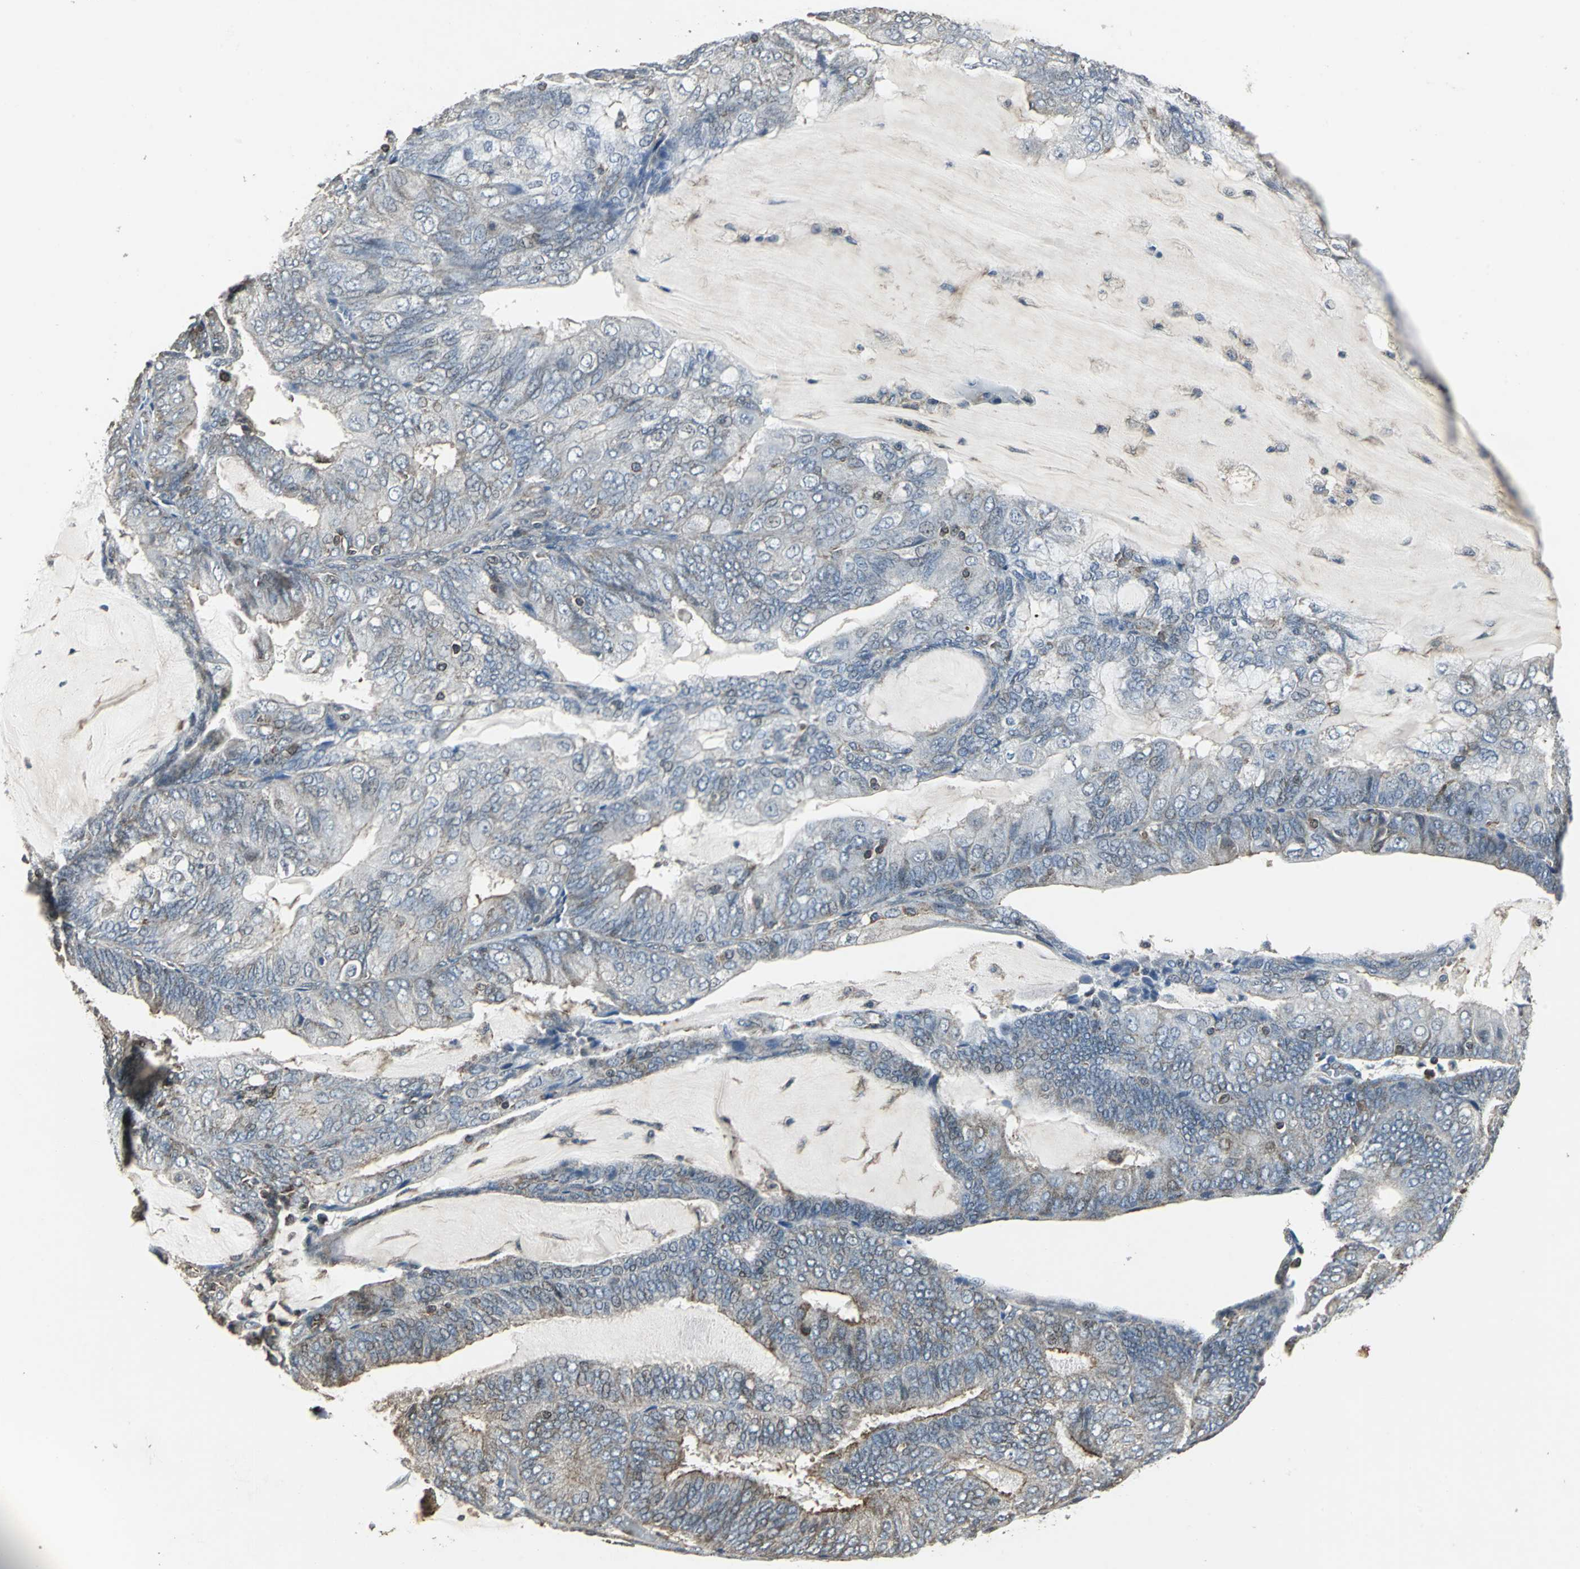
{"staining": {"intensity": "negative", "quantity": "none", "location": "none"}, "tissue": "endometrial cancer", "cell_type": "Tumor cells", "image_type": "cancer", "snomed": [{"axis": "morphology", "description": "Adenocarcinoma, NOS"}, {"axis": "topography", "description": "Endometrium"}], "caption": "DAB immunohistochemical staining of adenocarcinoma (endometrial) reveals no significant staining in tumor cells. (DAB (3,3'-diaminobenzidine) immunohistochemistry visualized using brightfield microscopy, high magnification).", "gene": "DNAJB4", "patient": {"sex": "female", "age": 81}}